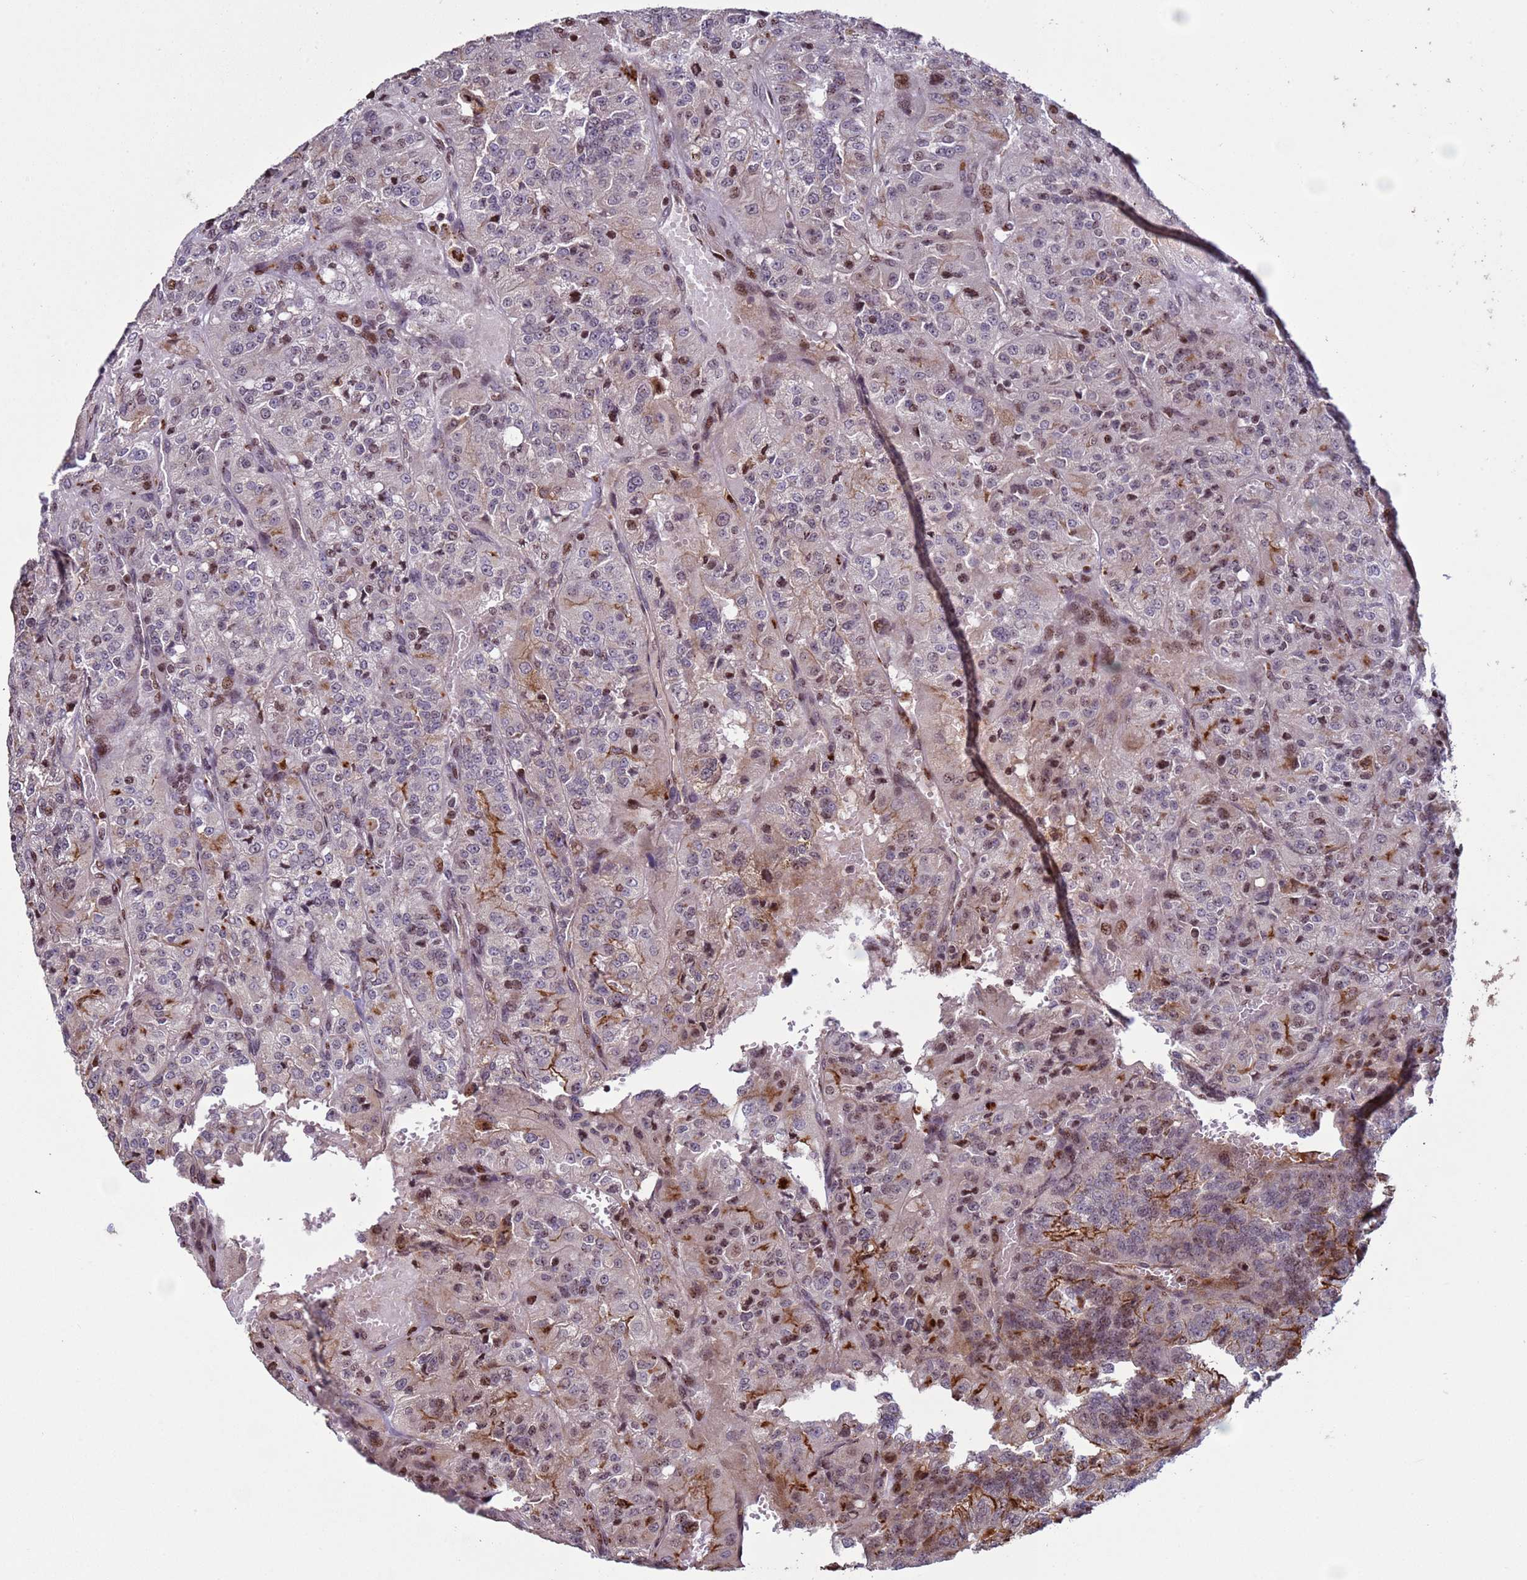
{"staining": {"intensity": "moderate", "quantity": "<25%", "location": "nuclear"}, "tissue": "renal cancer", "cell_type": "Tumor cells", "image_type": "cancer", "snomed": [{"axis": "morphology", "description": "Adenocarcinoma, NOS"}, {"axis": "topography", "description": "Kidney"}], "caption": "Human renal adenocarcinoma stained with a brown dye shows moderate nuclear positive staining in about <25% of tumor cells.", "gene": "HGH1", "patient": {"sex": "female", "age": 63}}